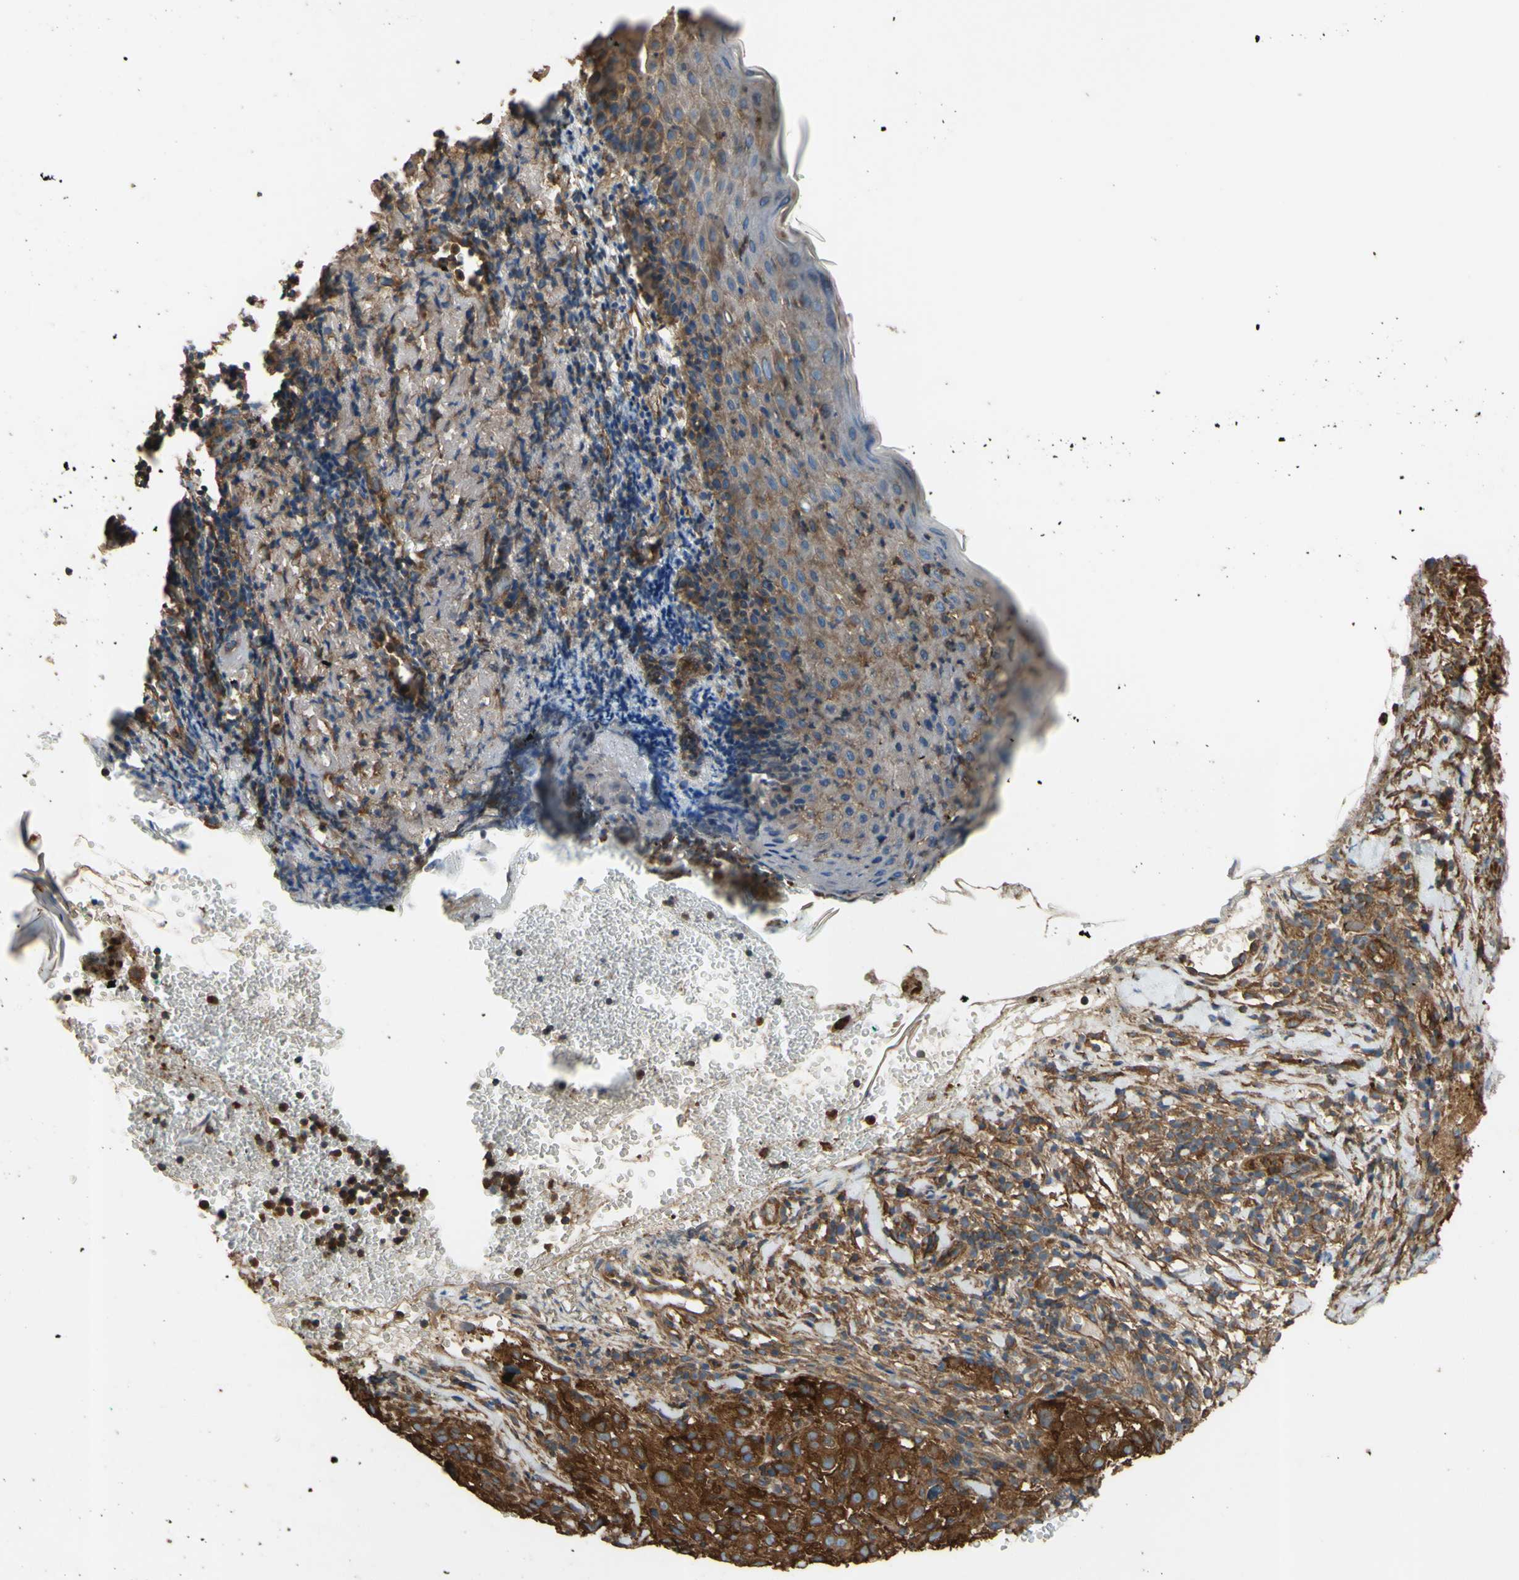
{"staining": {"intensity": "moderate", "quantity": ">75%", "location": "cytoplasmic/membranous"}, "tissue": "melanoma", "cell_type": "Tumor cells", "image_type": "cancer", "snomed": [{"axis": "morphology", "description": "Necrosis, NOS"}, {"axis": "morphology", "description": "Malignant melanoma, NOS"}, {"axis": "topography", "description": "Skin"}], "caption": "A photomicrograph of human malignant melanoma stained for a protein demonstrates moderate cytoplasmic/membranous brown staining in tumor cells. The protein is shown in brown color, while the nuclei are stained blue.", "gene": "CTTN", "patient": {"sex": "female", "age": 87}}